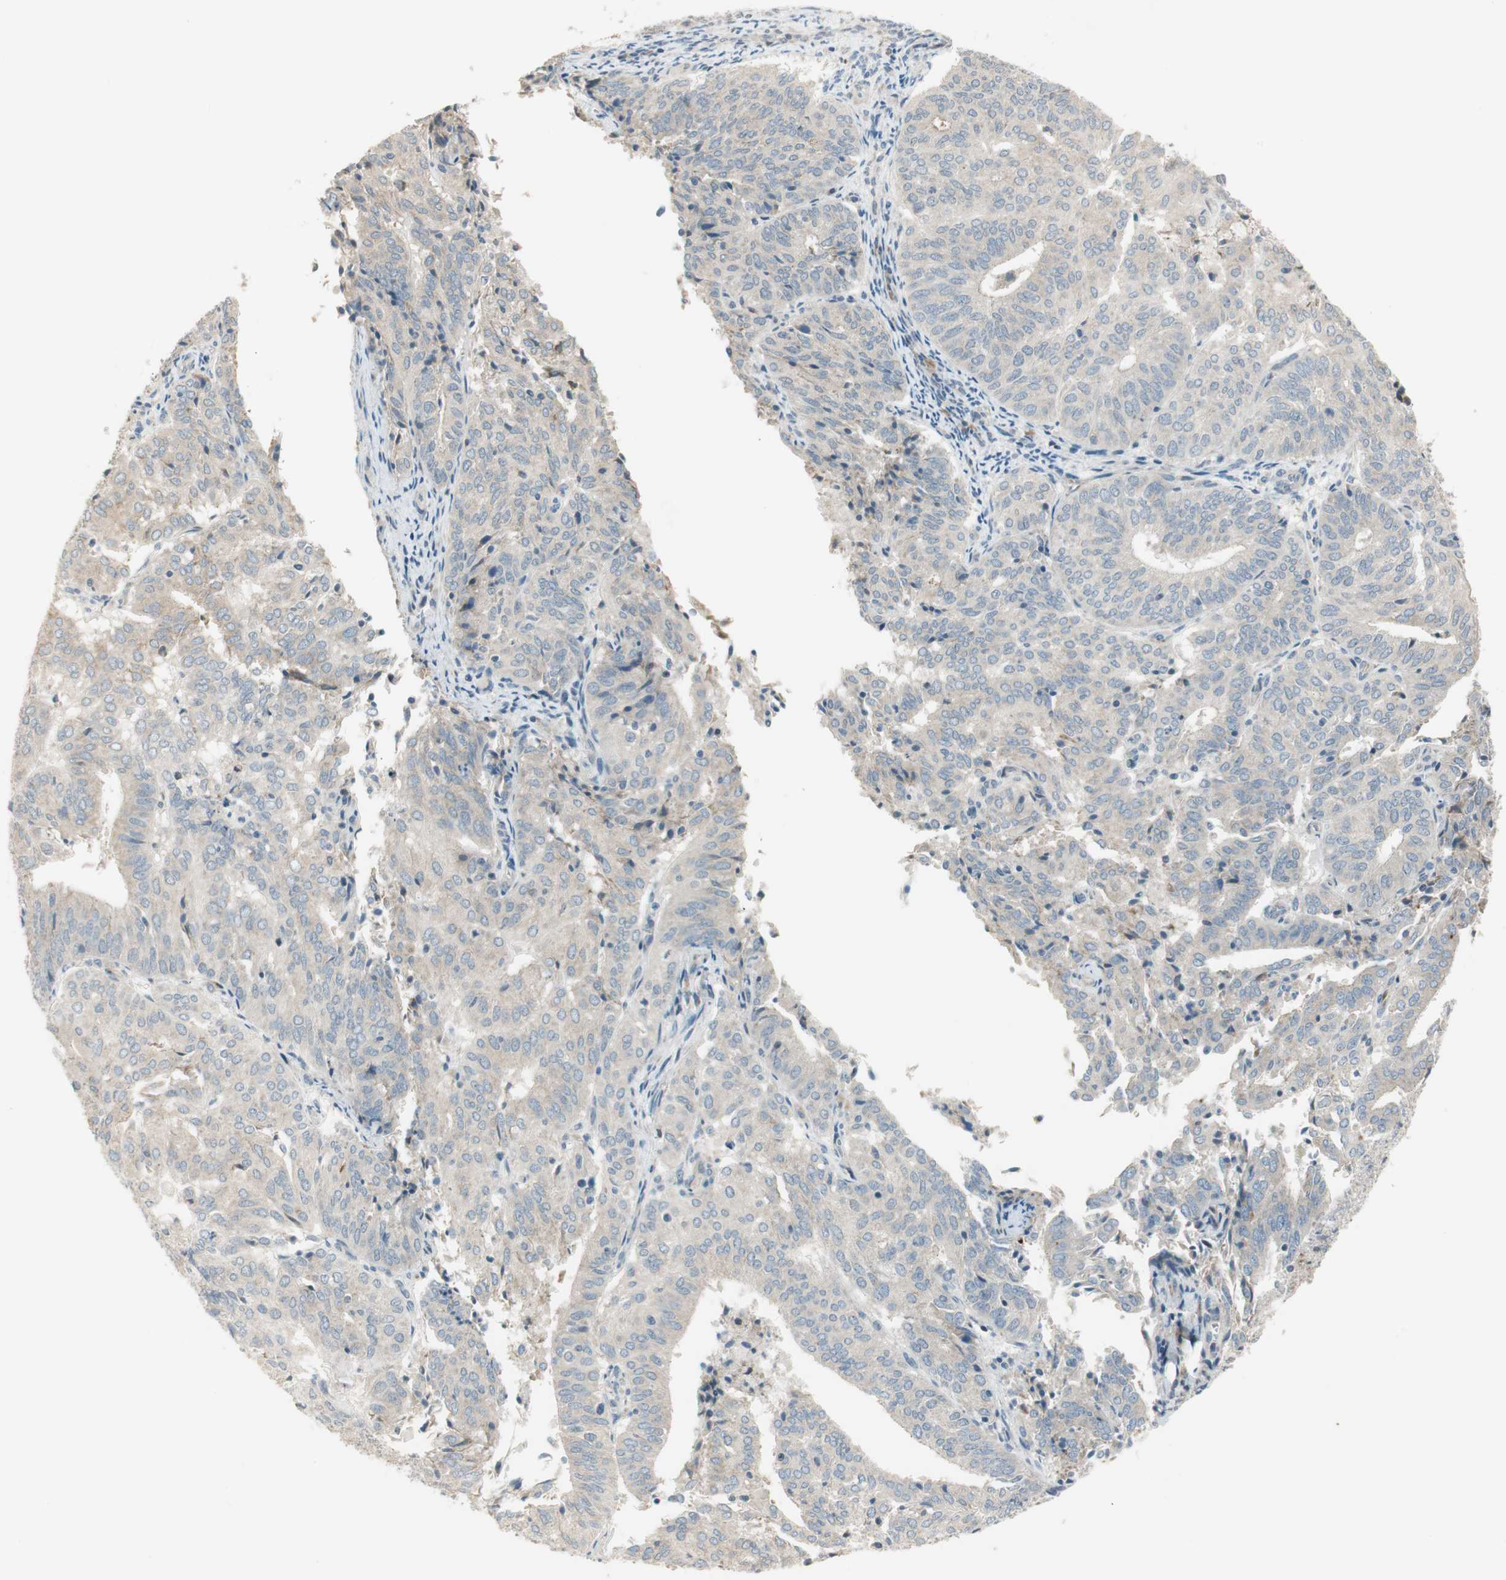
{"staining": {"intensity": "weak", "quantity": "25%-75%", "location": "cytoplasmic/membranous"}, "tissue": "endometrial cancer", "cell_type": "Tumor cells", "image_type": "cancer", "snomed": [{"axis": "morphology", "description": "Adenocarcinoma, NOS"}, {"axis": "topography", "description": "Uterus"}], "caption": "Endometrial cancer was stained to show a protein in brown. There is low levels of weak cytoplasmic/membranous expression in approximately 25%-75% of tumor cells.", "gene": "PCDHB15", "patient": {"sex": "female", "age": 60}}